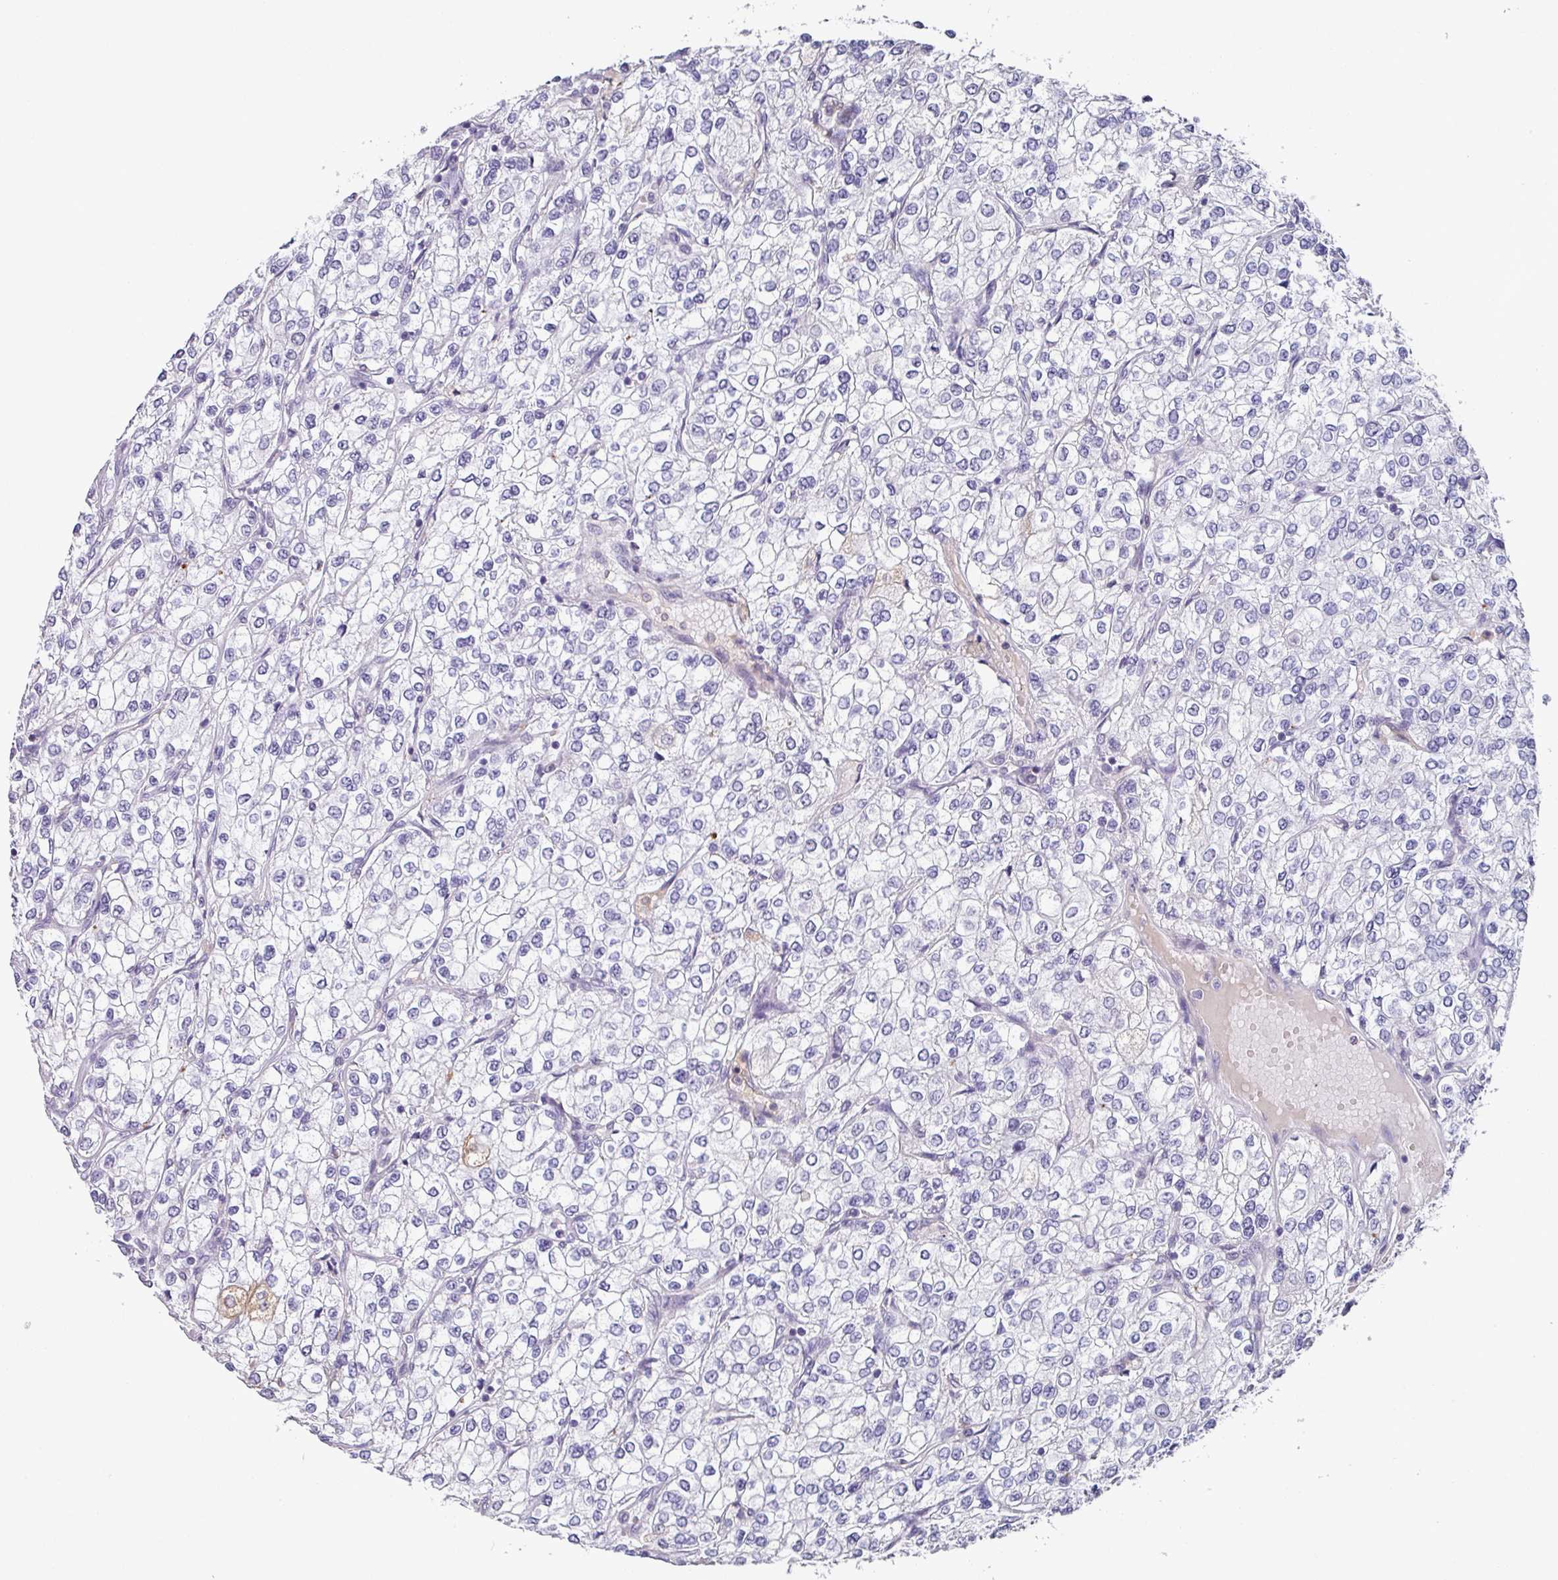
{"staining": {"intensity": "negative", "quantity": "none", "location": "none"}, "tissue": "renal cancer", "cell_type": "Tumor cells", "image_type": "cancer", "snomed": [{"axis": "morphology", "description": "Adenocarcinoma, NOS"}, {"axis": "topography", "description": "Kidney"}], "caption": "Tumor cells are negative for protein expression in human renal cancer.", "gene": "C1QB", "patient": {"sex": "male", "age": 80}}